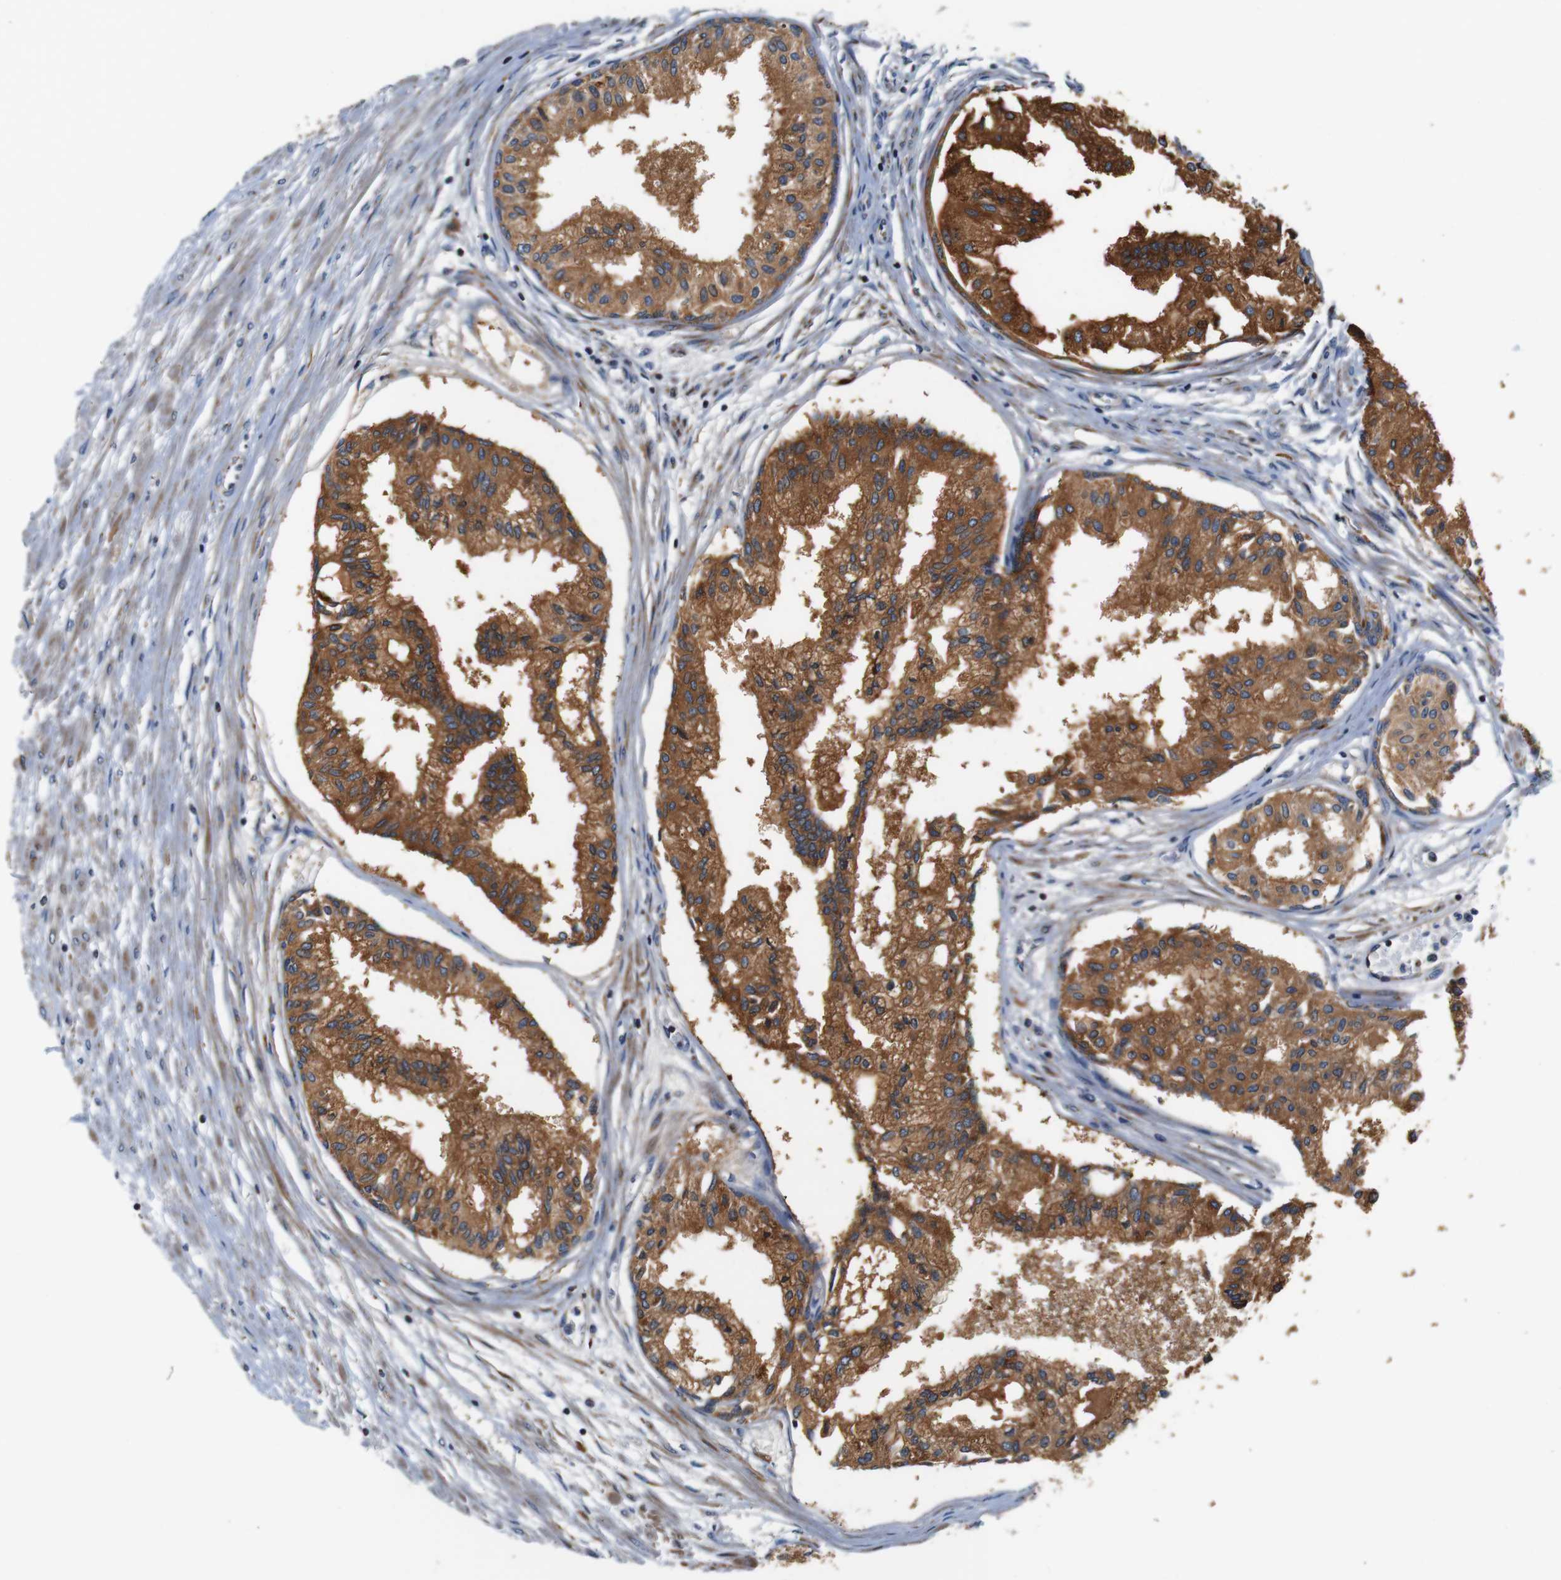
{"staining": {"intensity": "strong", "quantity": ">75%", "location": "cytoplasmic/membranous"}, "tissue": "prostate", "cell_type": "Glandular cells", "image_type": "normal", "snomed": [{"axis": "morphology", "description": "Normal tissue, NOS"}, {"axis": "topography", "description": "Prostate"}, {"axis": "topography", "description": "Seminal veicle"}], "caption": "Prostate stained with a protein marker demonstrates strong staining in glandular cells.", "gene": "LRP4", "patient": {"sex": "male", "age": 60}}